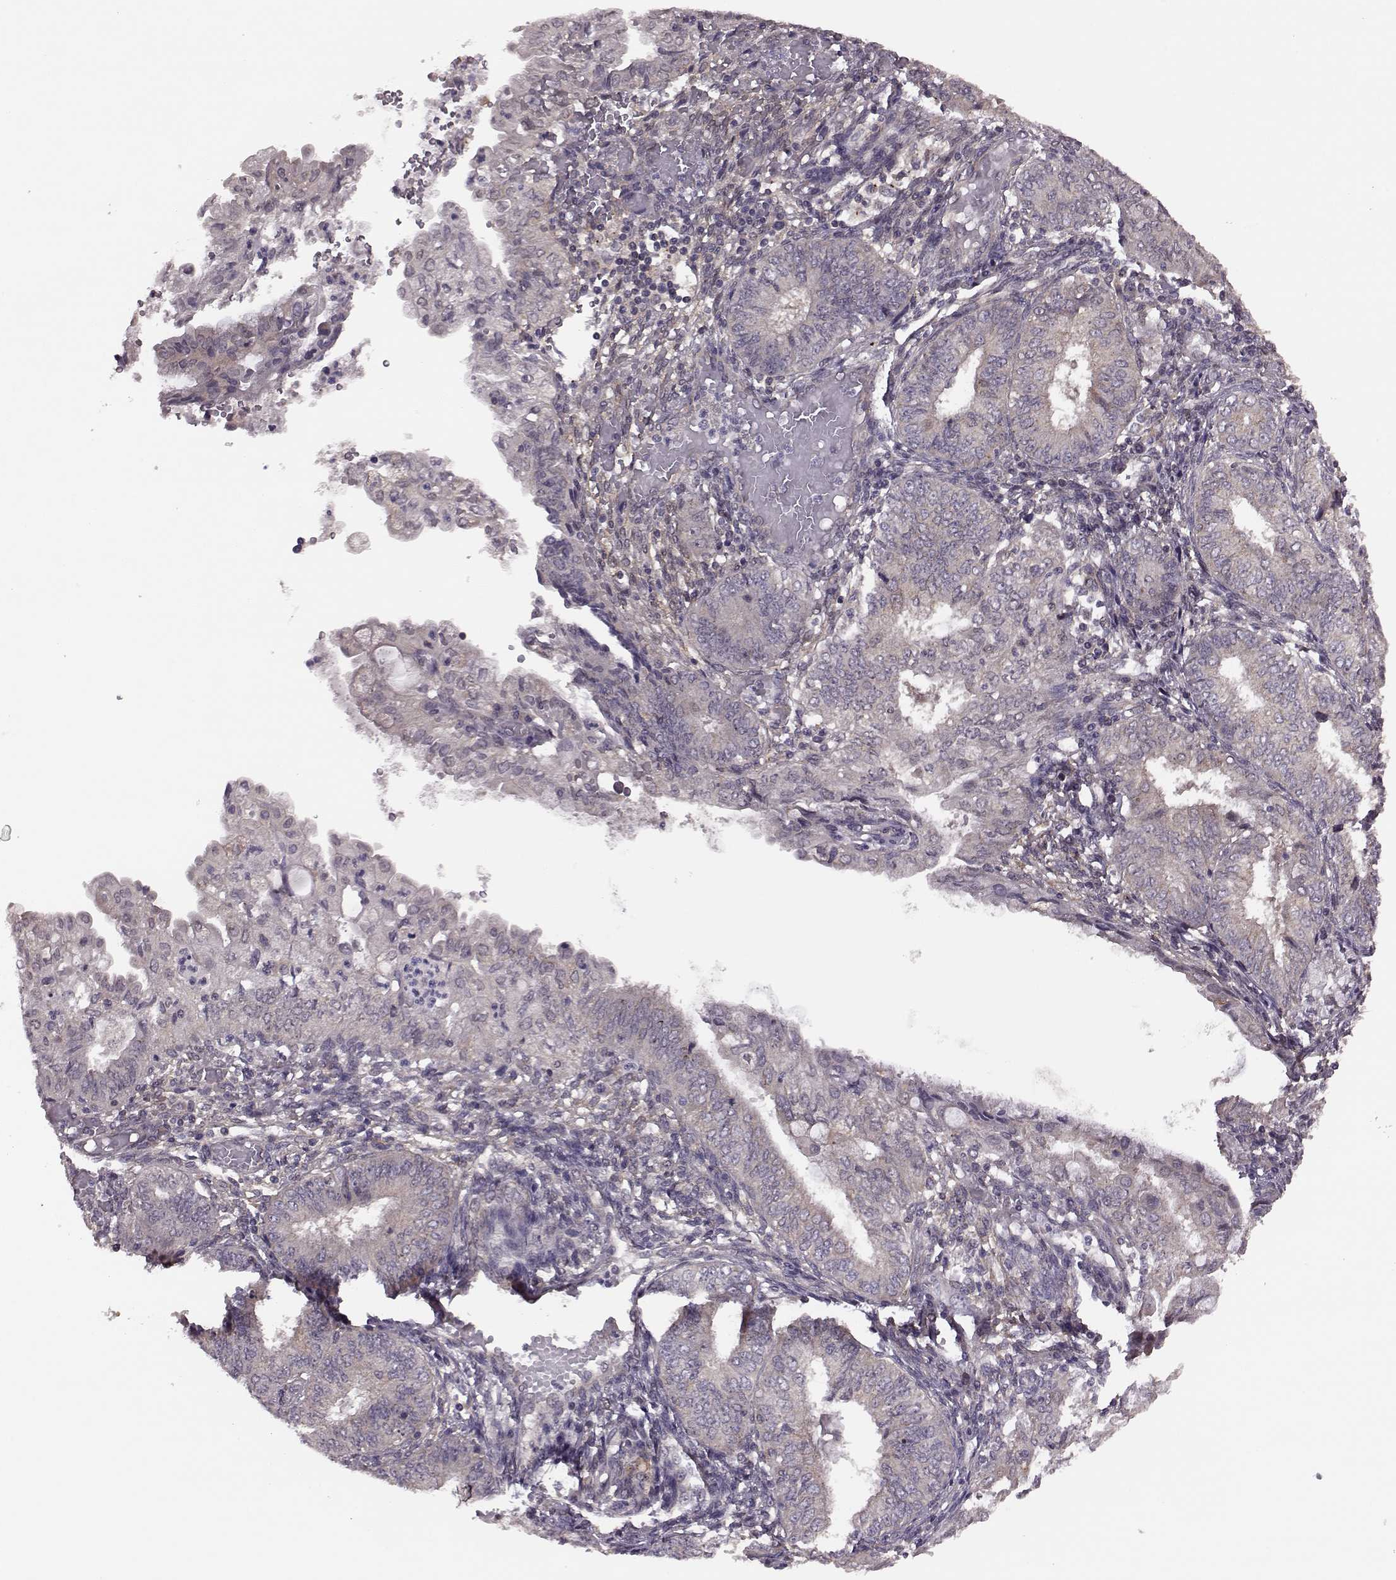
{"staining": {"intensity": "weak", "quantity": ">75%", "location": "cytoplasmic/membranous"}, "tissue": "endometrial cancer", "cell_type": "Tumor cells", "image_type": "cancer", "snomed": [{"axis": "morphology", "description": "Adenocarcinoma, NOS"}, {"axis": "topography", "description": "Endometrium"}], "caption": "Endometrial adenocarcinoma was stained to show a protein in brown. There is low levels of weak cytoplasmic/membranous staining in approximately >75% of tumor cells. Immunohistochemistry stains the protein of interest in brown and the nuclei are stained blue.", "gene": "FNIP2", "patient": {"sex": "female", "age": 68}}